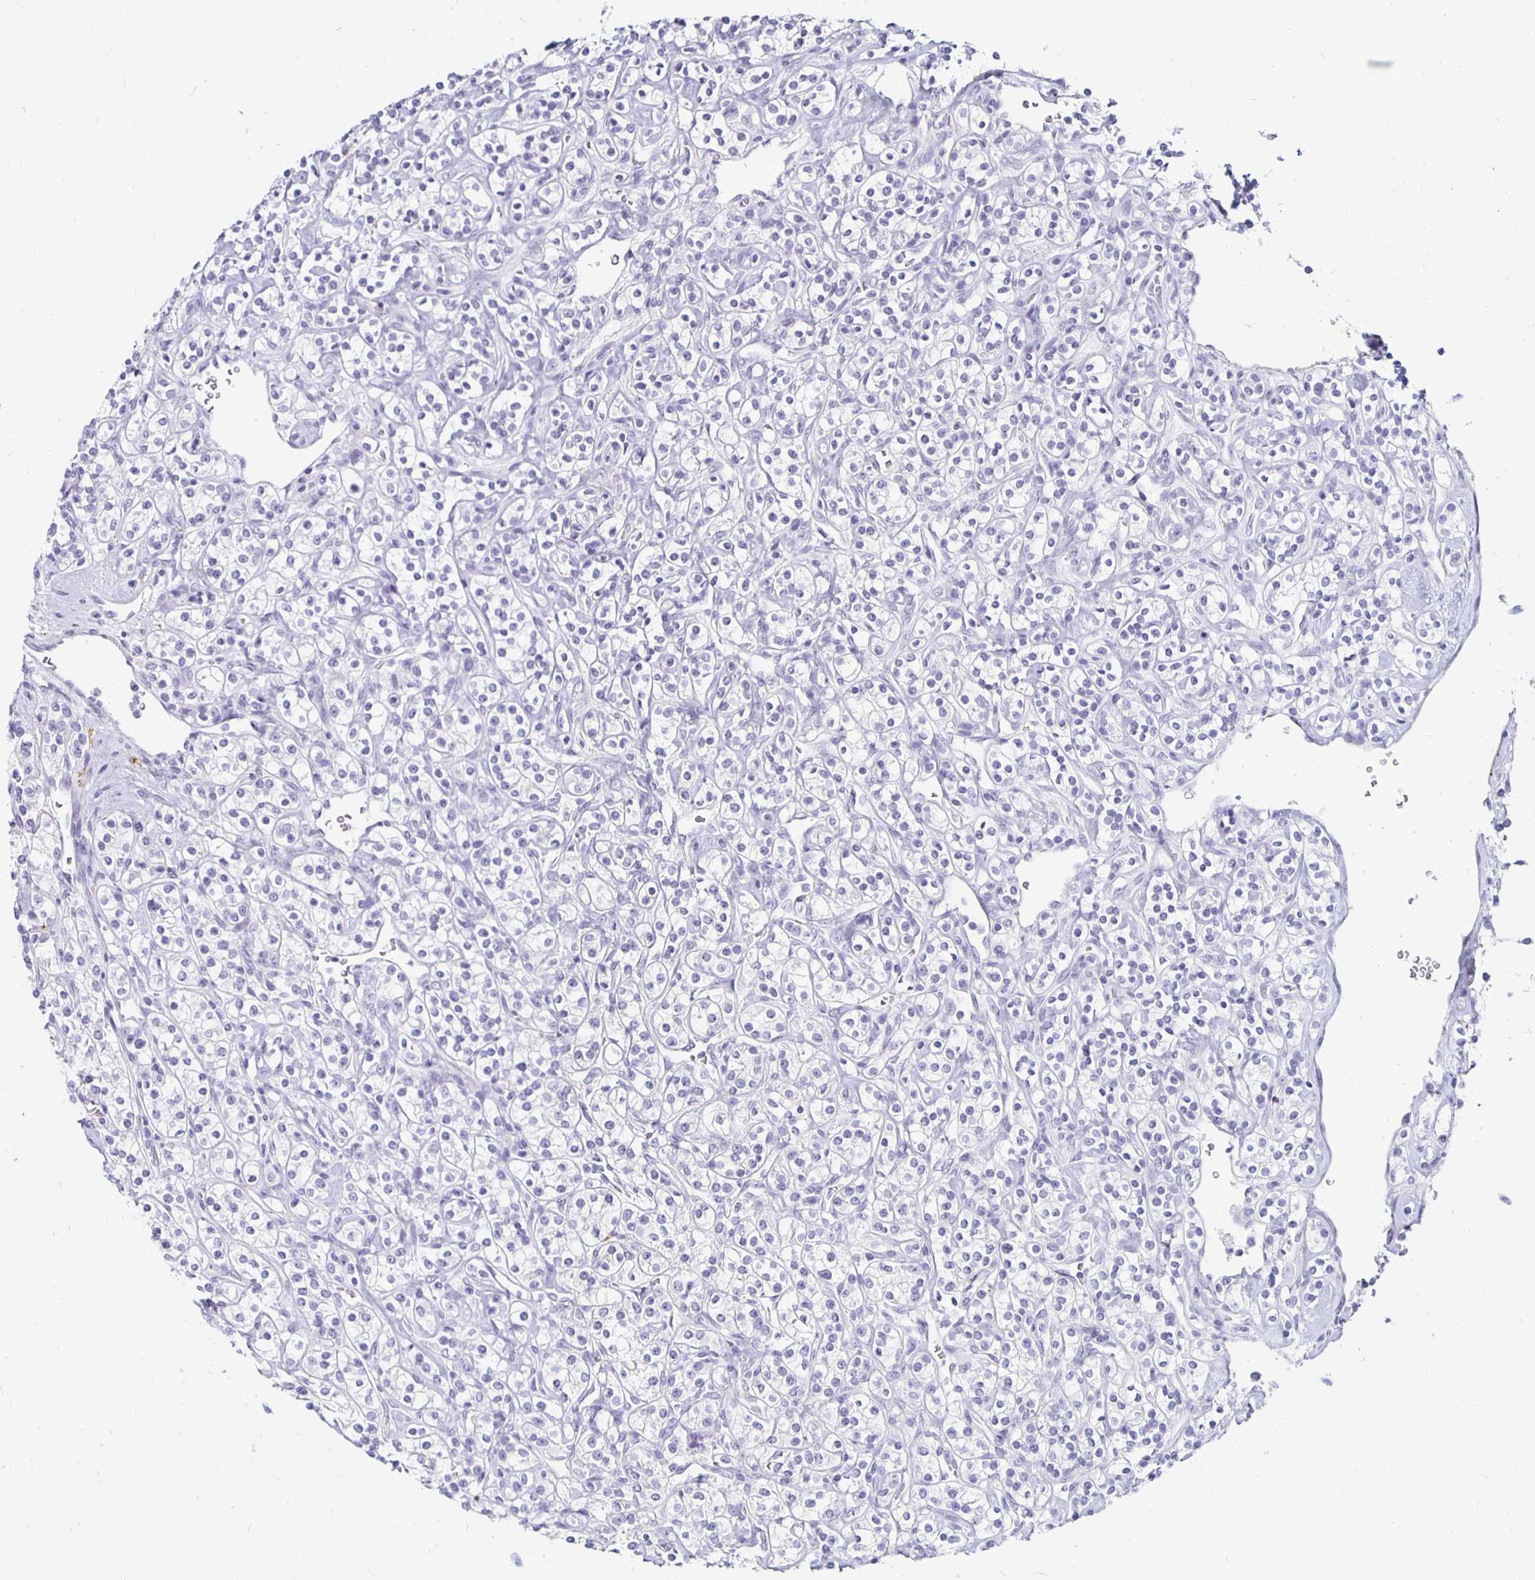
{"staining": {"intensity": "negative", "quantity": "none", "location": "none"}, "tissue": "renal cancer", "cell_type": "Tumor cells", "image_type": "cancer", "snomed": [{"axis": "morphology", "description": "Adenocarcinoma, NOS"}, {"axis": "topography", "description": "Kidney"}], "caption": "A high-resolution photomicrograph shows IHC staining of adenocarcinoma (renal), which displays no significant positivity in tumor cells.", "gene": "KCNQ2", "patient": {"sex": "male", "age": 77}}